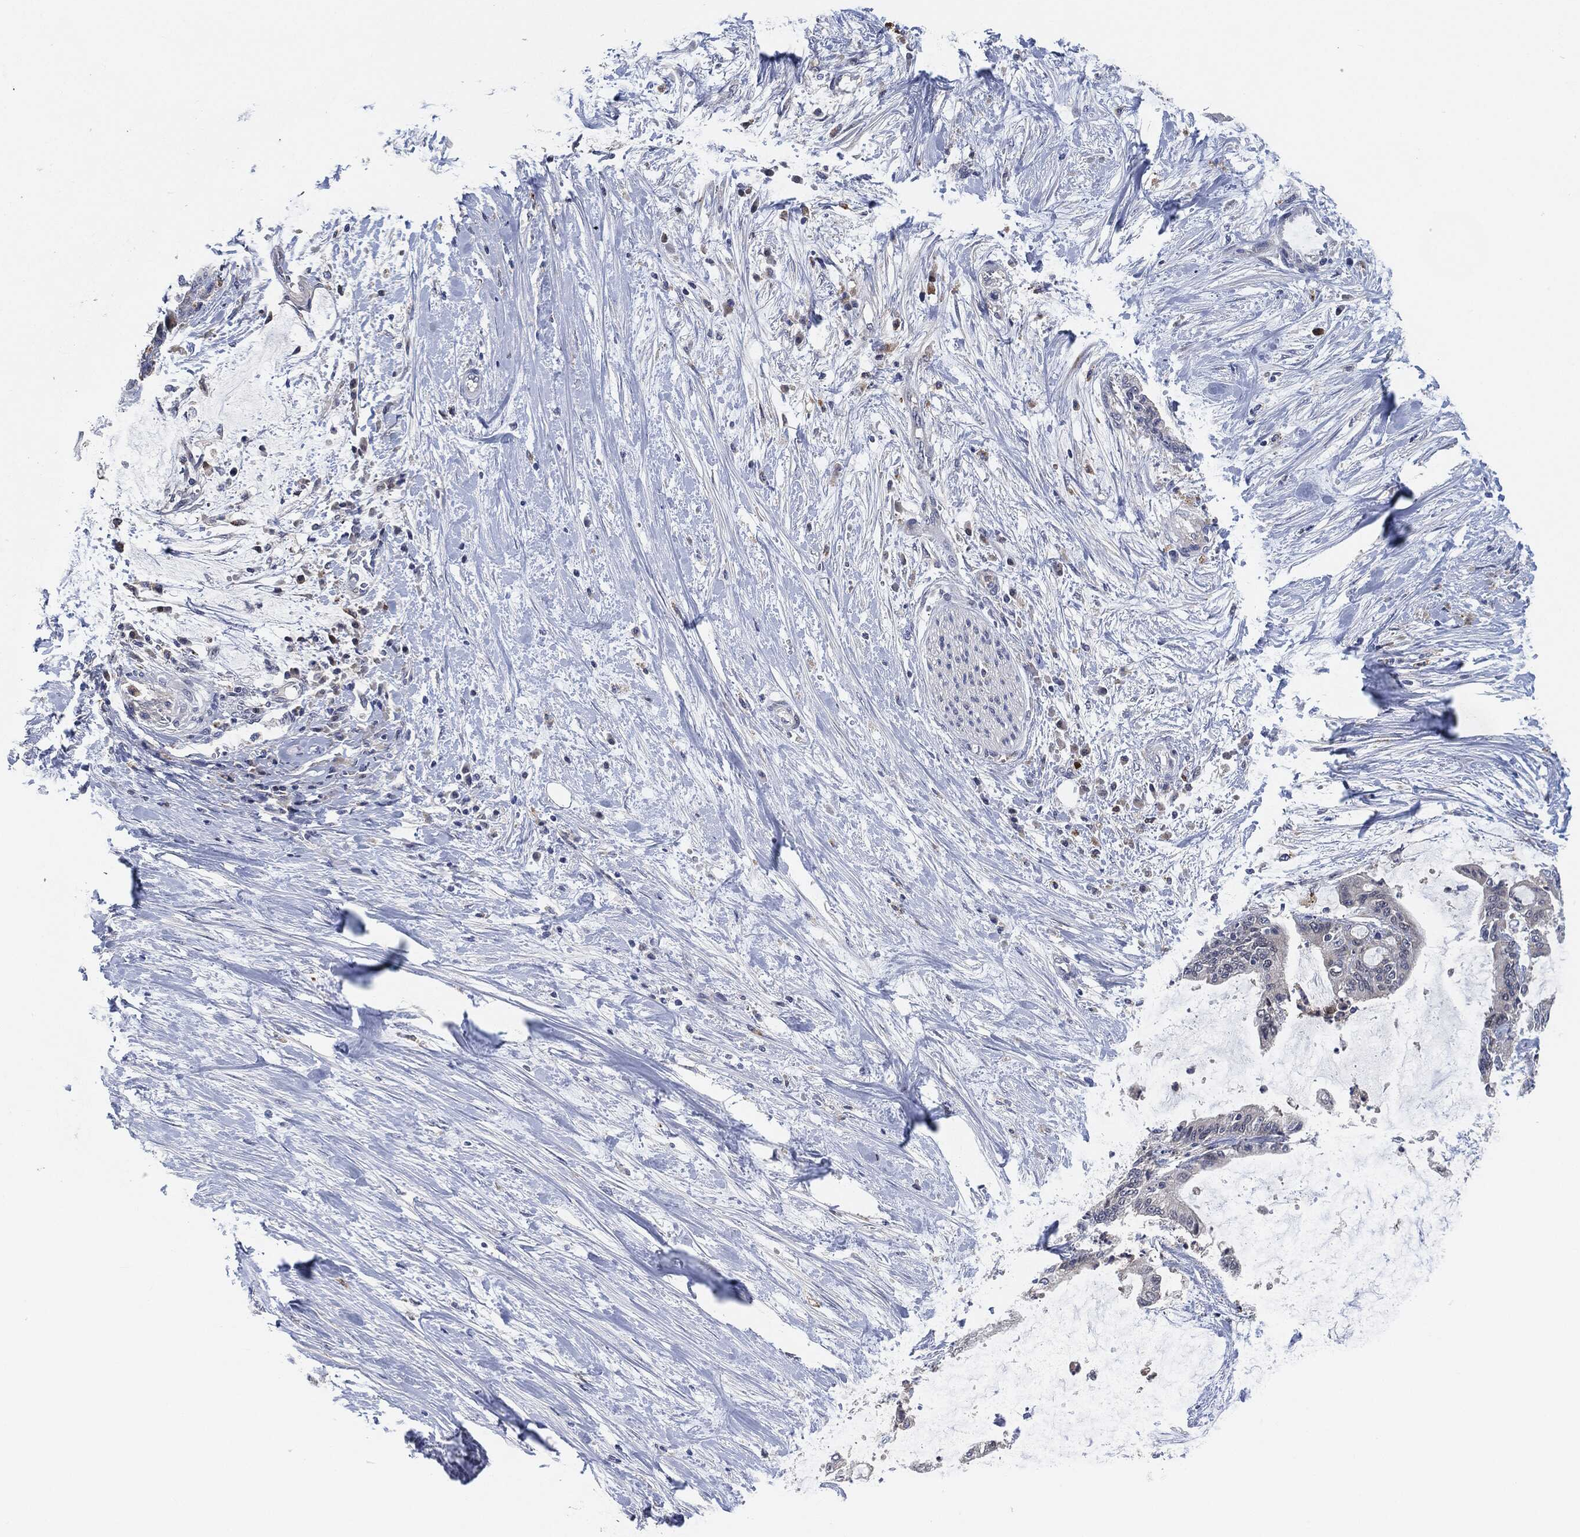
{"staining": {"intensity": "negative", "quantity": "none", "location": "none"}, "tissue": "liver cancer", "cell_type": "Tumor cells", "image_type": "cancer", "snomed": [{"axis": "morphology", "description": "Cholangiocarcinoma"}, {"axis": "topography", "description": "Liver"}], "caption": "High magnification brightfield microscopy of liver cancer (cholangiocarcinoma) stained with DAB (3,3'-diaminobenzidine) (brown) and counterstained with hematoxylin (blue): tumor cells show no significant positivity.", "gene": "VSIG4", "patient": {"sex": "female", "age": 73}}